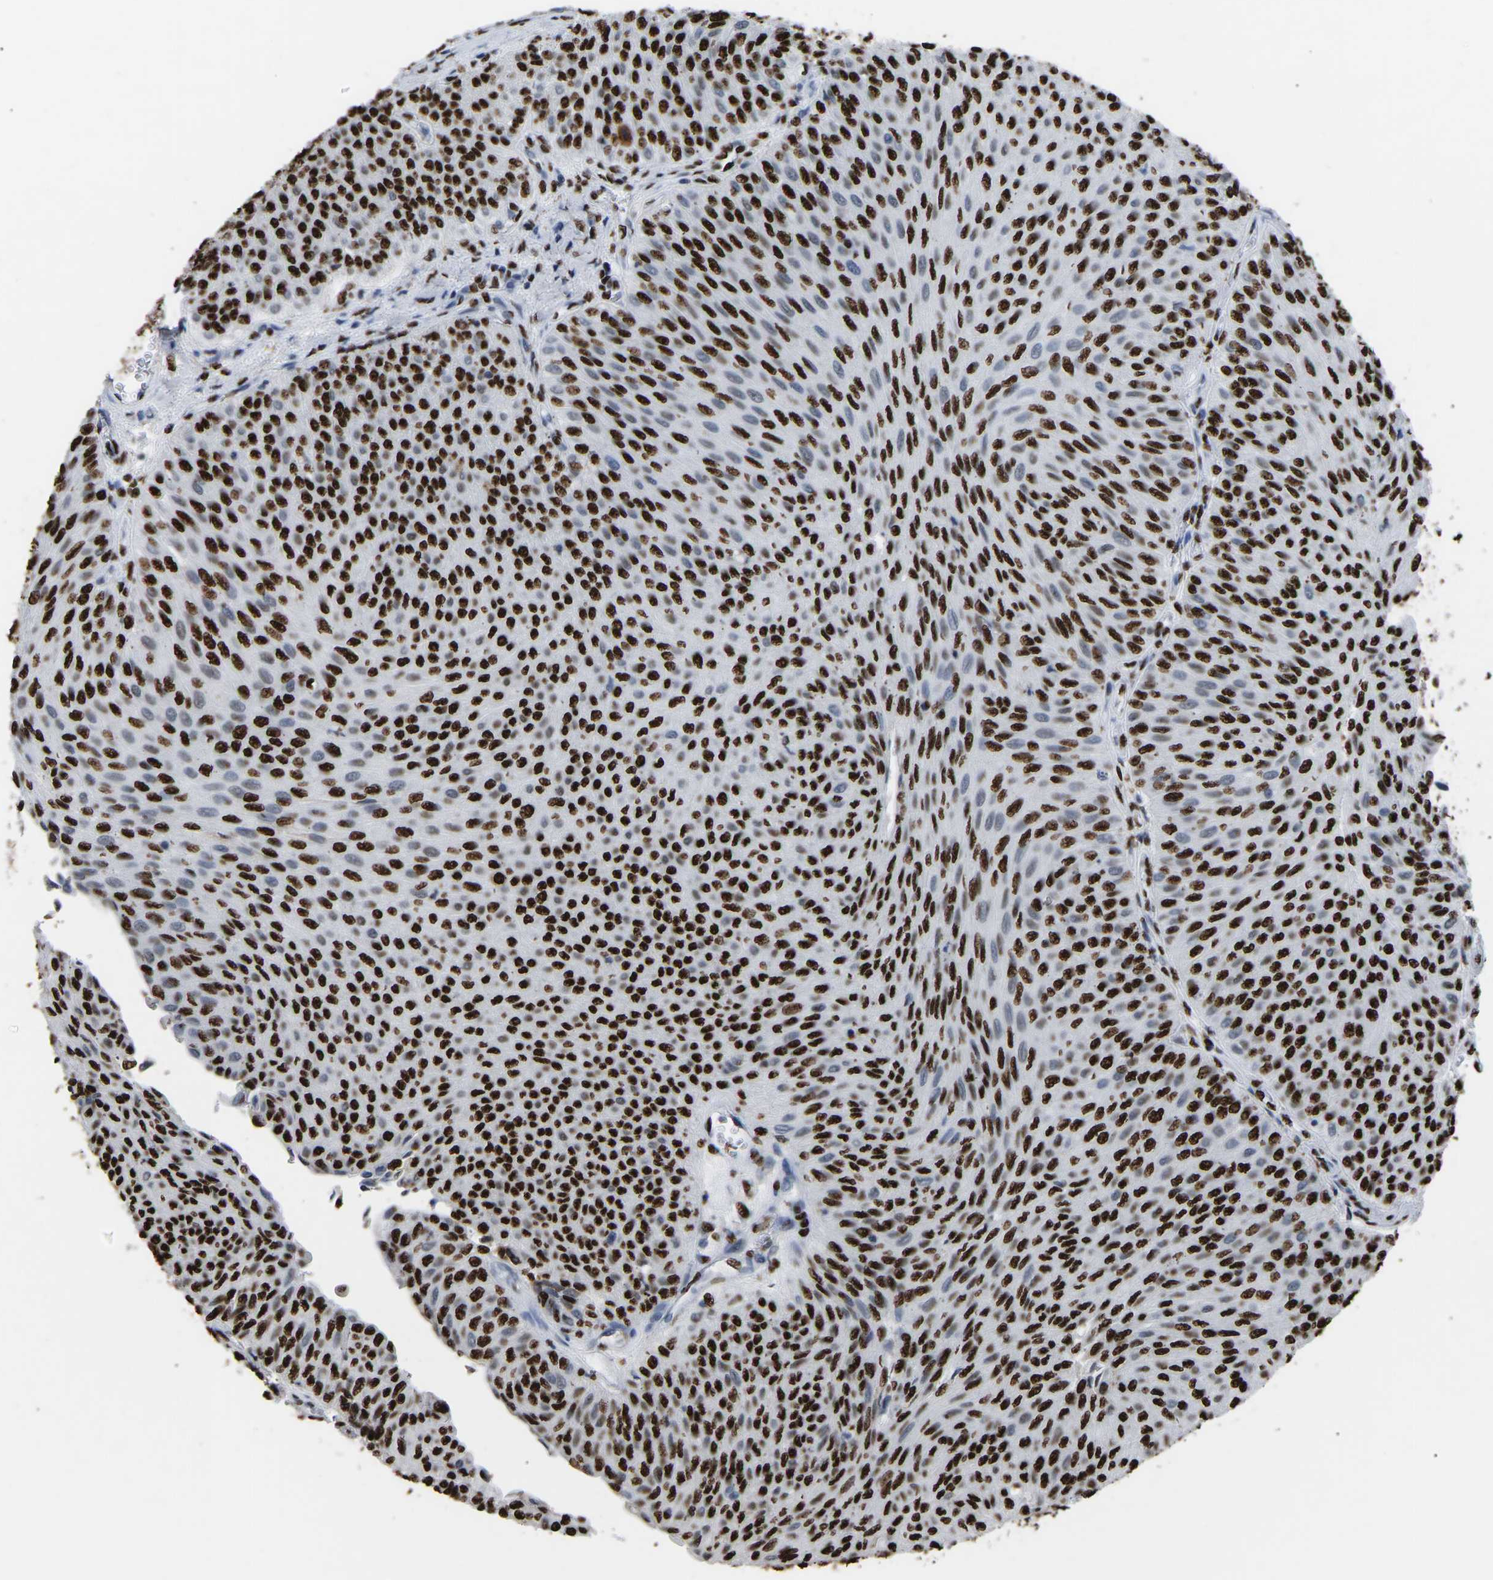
{"staining": {"intensity": "strong", "quantity": ">75%", "location": "nuclear"}, "tissue": "urothelial cancer", "cell_type": "Tumor cells", "image_type": "cancer", "snomed": [{"axis": "morphology", "description": "Urothelial carcinoma, Low grade"}, {"axis": "topography", "description": "Urinary bladder"}], "caption": "This is a histology image of immunohistochemistry staining of urothelial cancer, which shows strong staining in the nuclear of tumor cells.", "gene": "RBL2", "patient": {"sex": "male", "age": 78}}